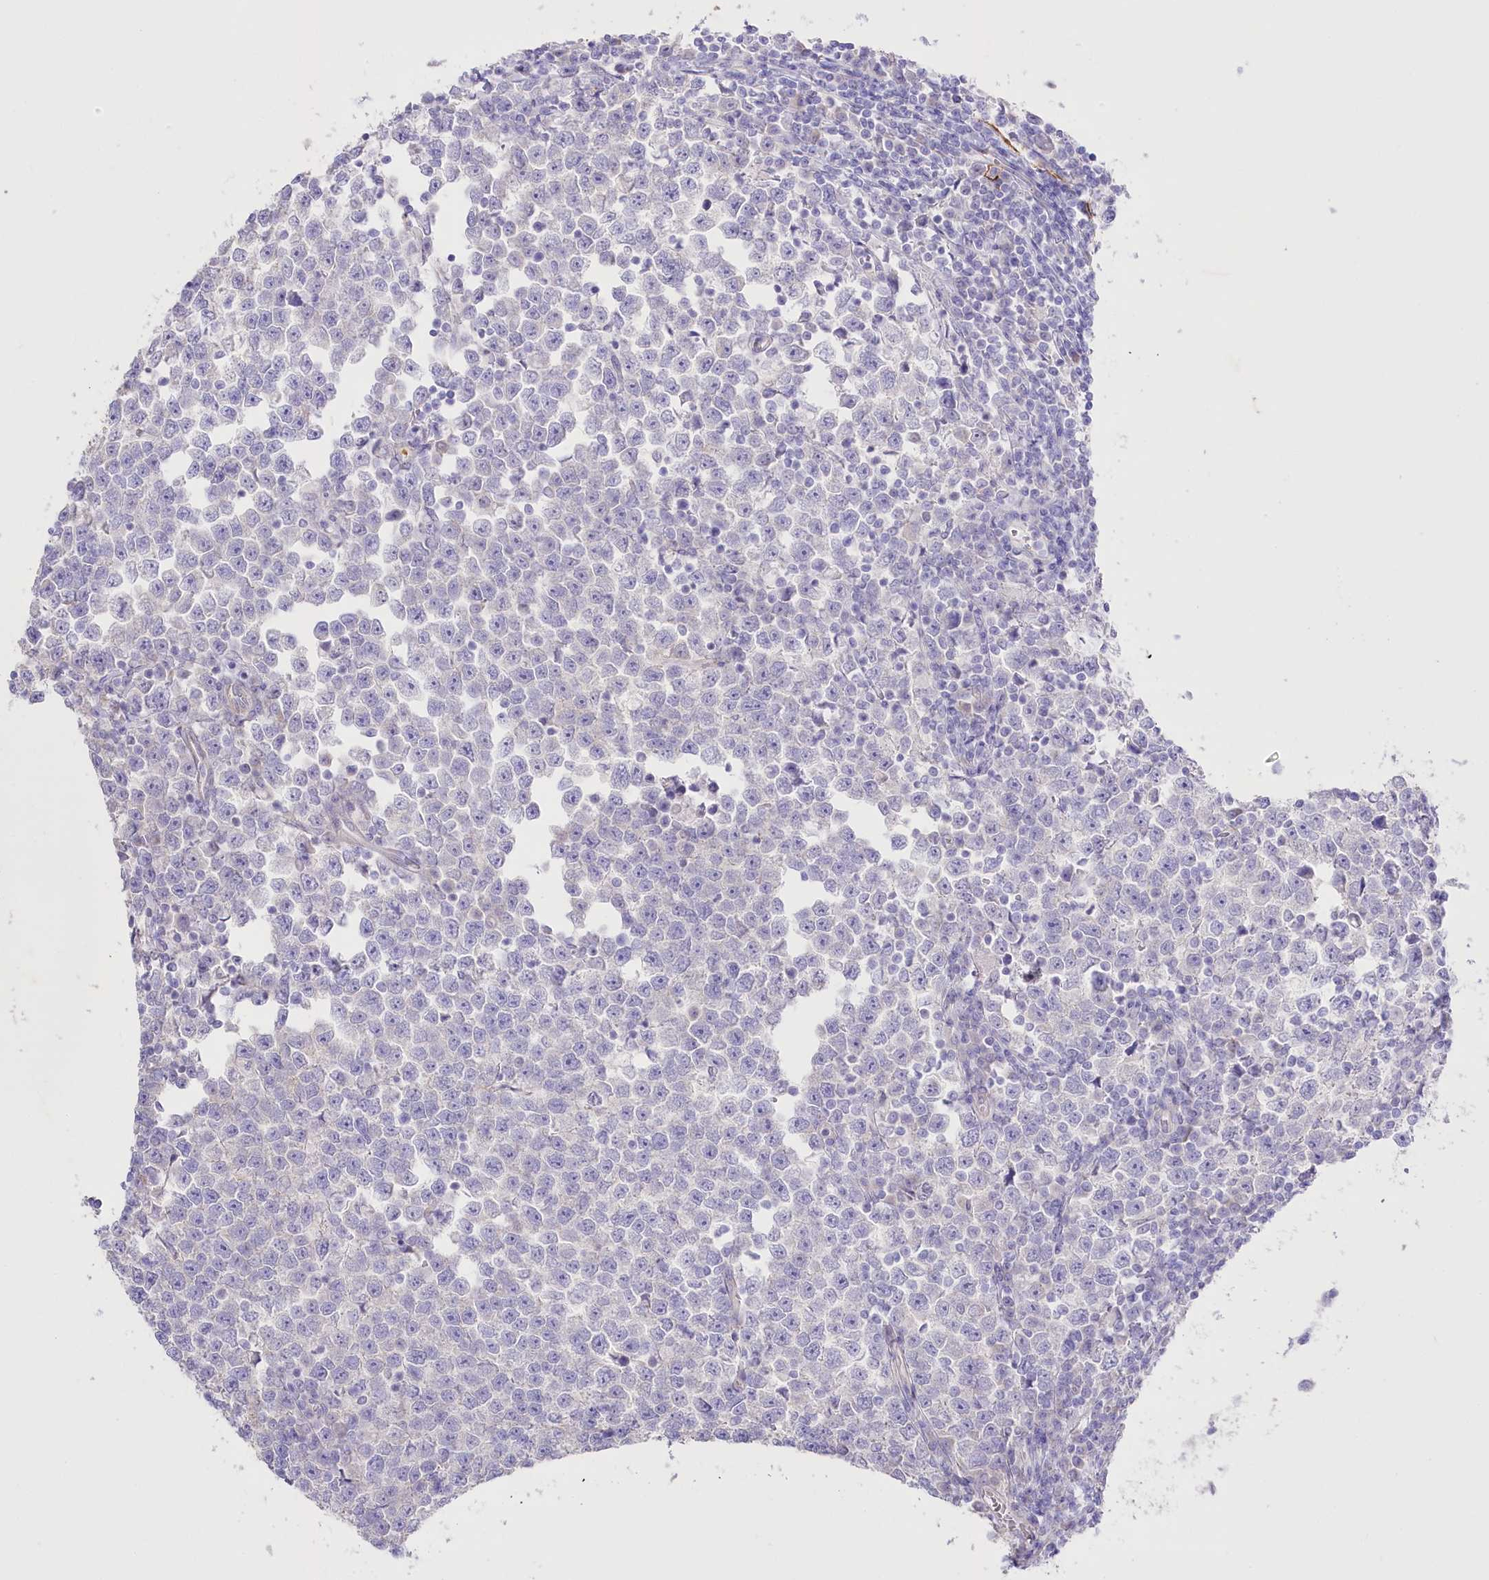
{"staining": {"intensity": "negative", "quantity": "none", "location": "none"}, "tissue": "testis cancer", "cell_type": "Tumor cells", "image_type": "cancer", "snomed": [{"axis": "morphology", "description": "Normal tissue, NOS"}, {"axis": "morphology", "description": "Seminoma, NOS"}, {"axis": "topography", "description": "Testis"}], "caption": "This is an IHC micrograph of seminoma (testis). There is no expression in tumor cells.", "gene": "SLC39A10", "patient": {"sex": "male", "age": 43}}